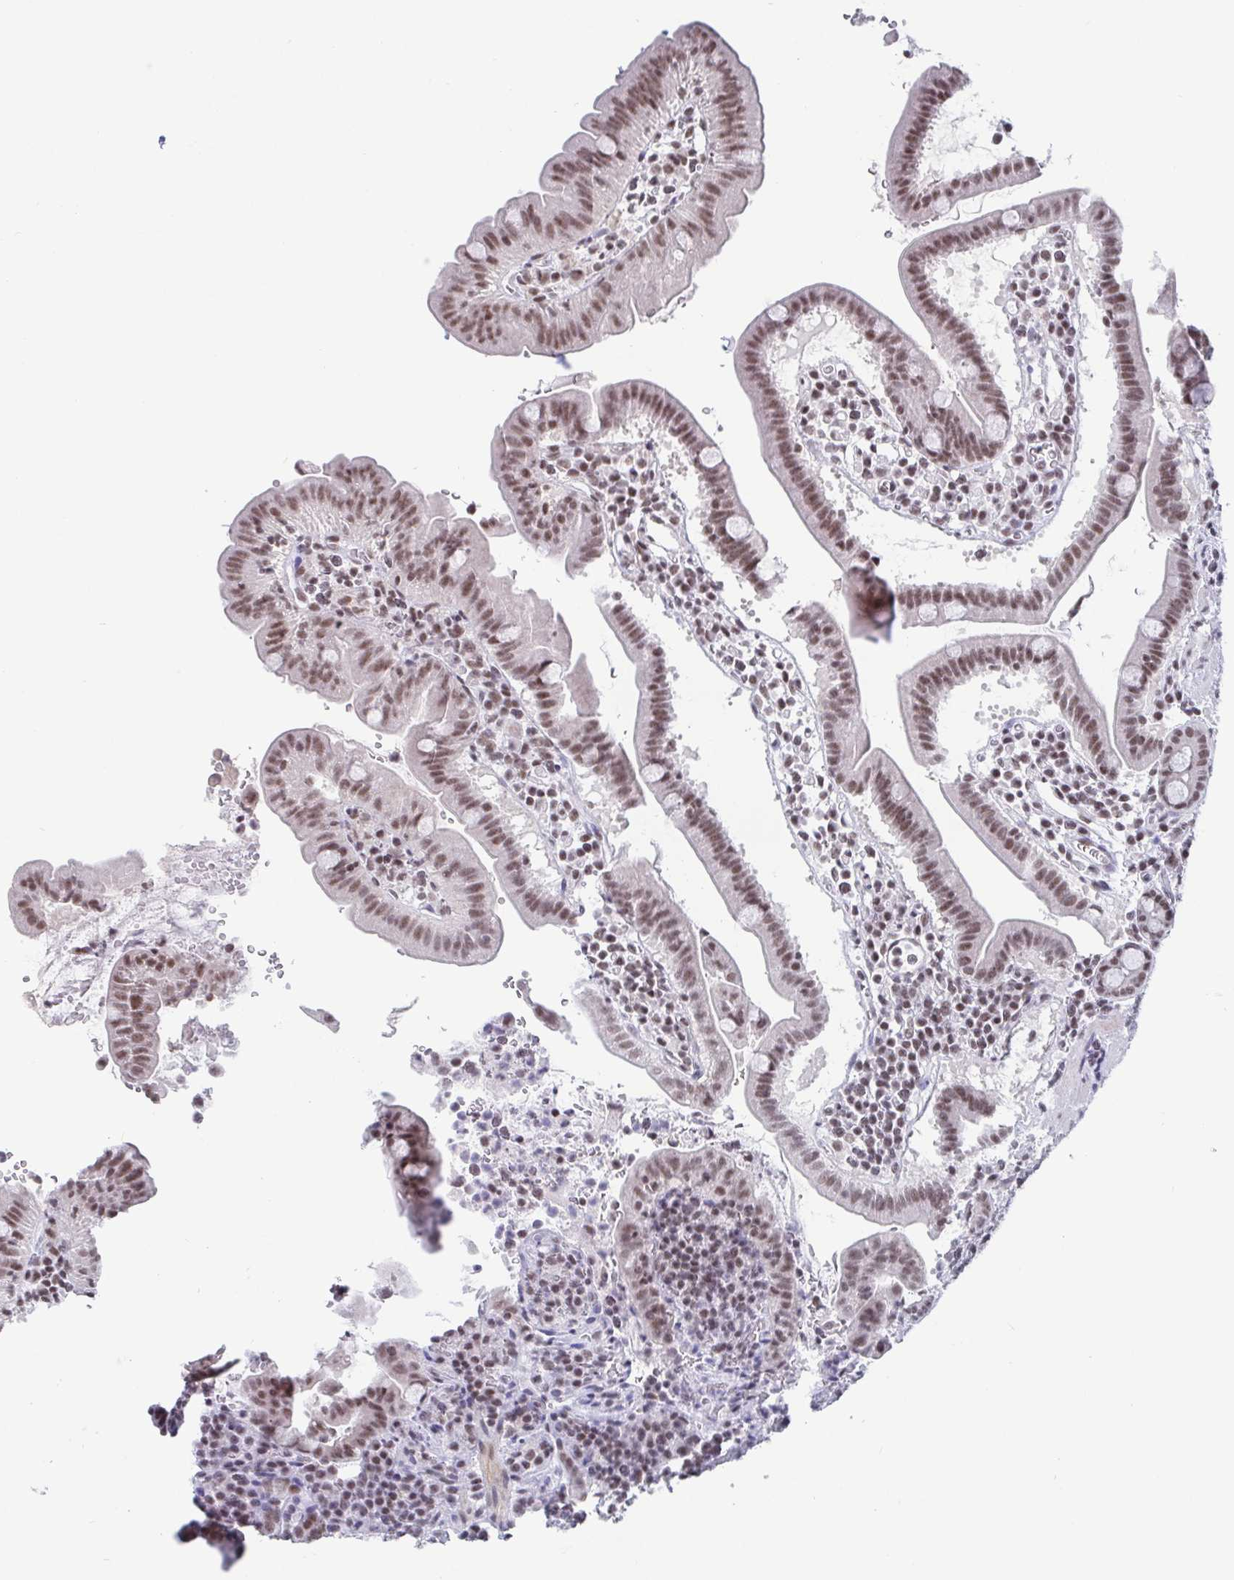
{"staining": {"intensity": "moderate", "quantity": ">75%", "location": "nuclear"}, "tissue": "small intestine", "cell_type": "Glandular cells", "image_type": "normal", "snomed": [{"axis": "morphology", "description": "Normal tissue, NOS"}, {"axis": "topography", "description": "Small intestine"}], "caption": "A brown stain labels moderate nuclear staining of a protein in glandular cells of normal human small intestine. (Stains: DAB (3,3'-diaminobenzidine) in brown, nuclei in blue, Microscopy: brightfield microscopy at high magnification).", "gene": "CTCF", "patient": {"sex": "male", "age": 26}}